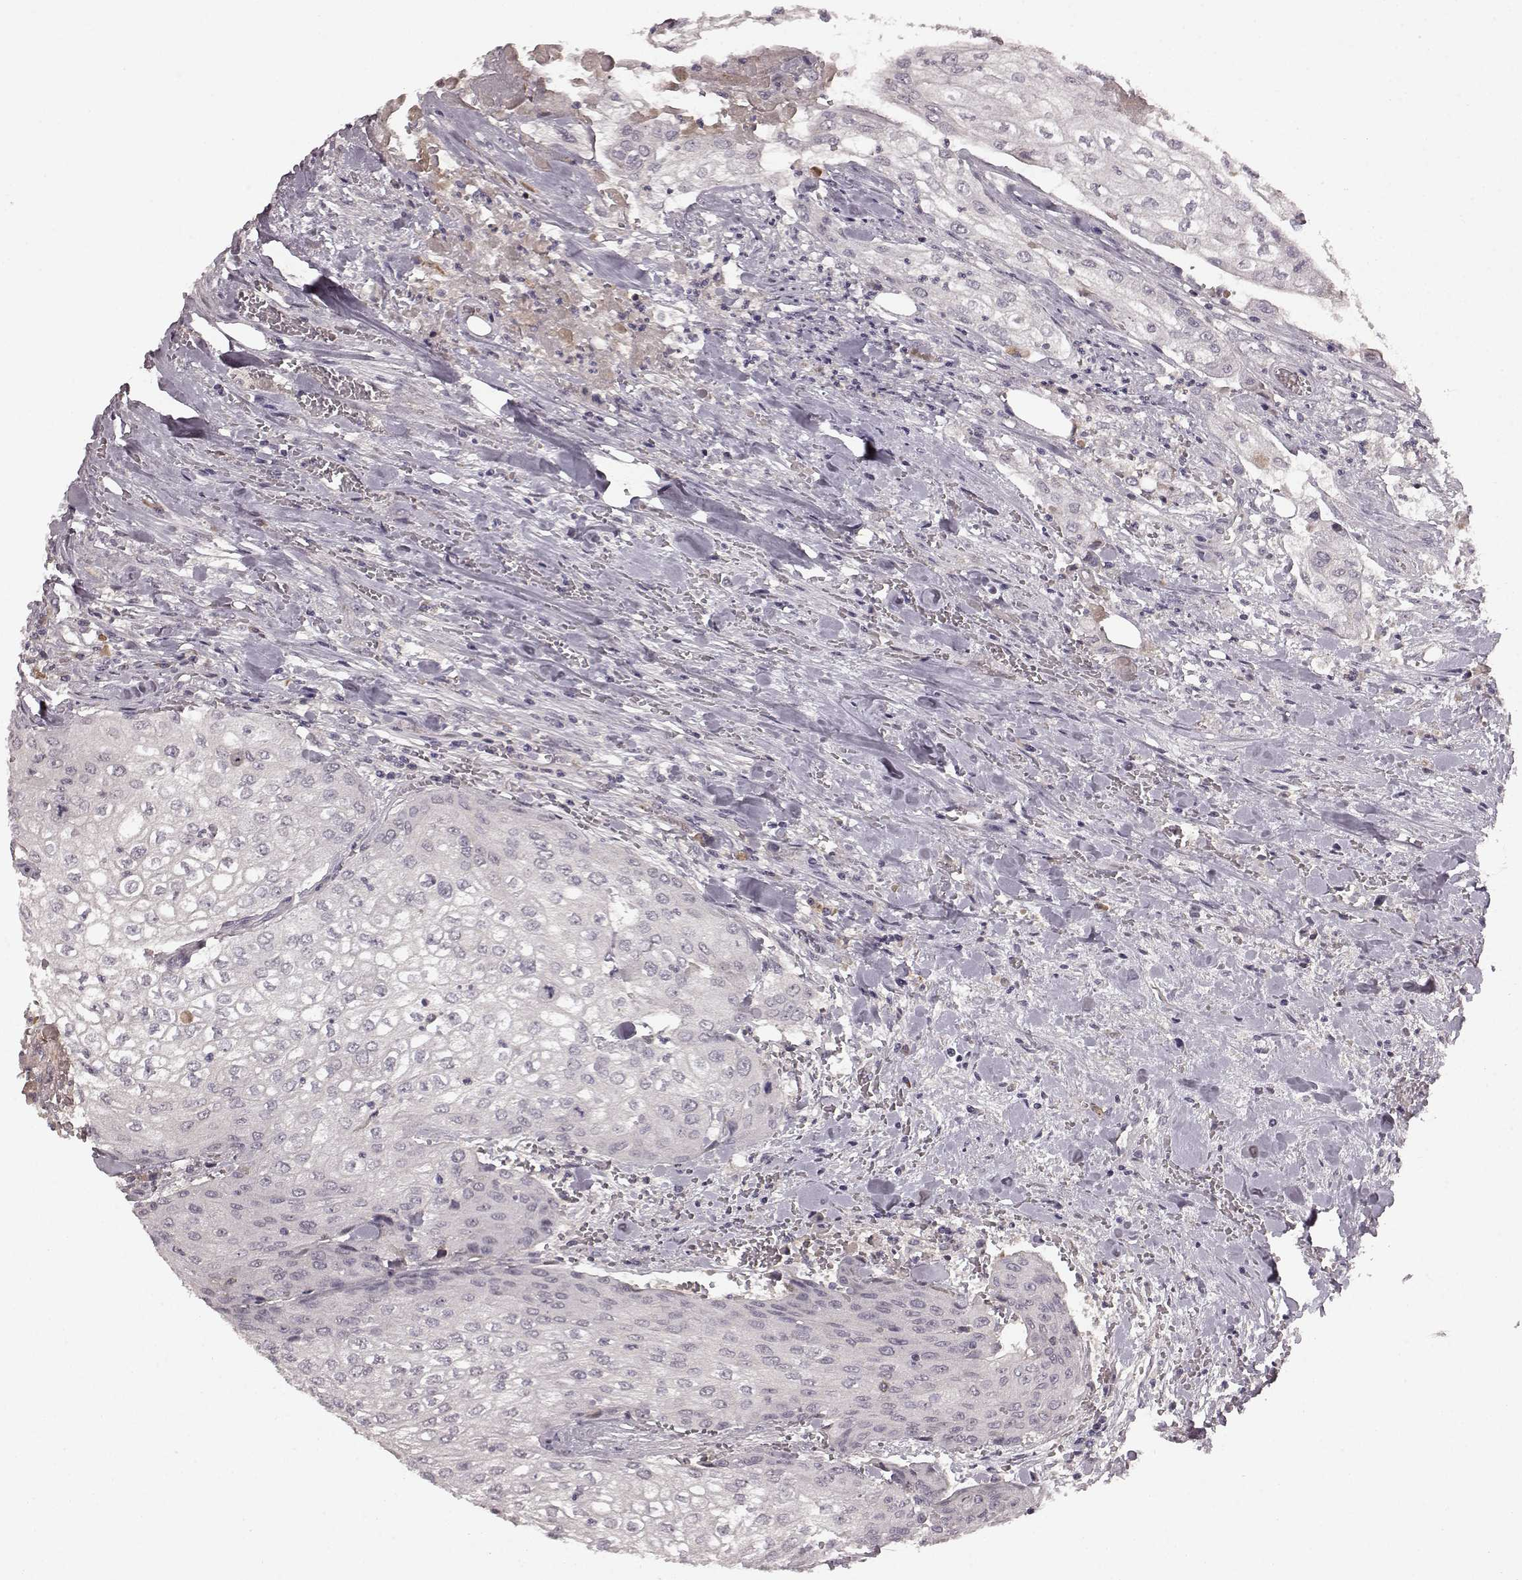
{"staining": {"intensity": "negative", "quantity": "none", "location": "none"}, "tissue": "urothelial cancer", "cell_type": "Tumor cells", "image_type": "cancer", "snomed": [{"axis": "morphology", "description": "Urothelial carcinoma, High grade"}, {"axis": "topography", "description": "Urinary bladder"}], "caption": "Tumor cells show no significant protein expression in urothelial carcinoma (high-grade).", "gene": "SLC22A18", "patient": {"sex": "male", "age": 62}}